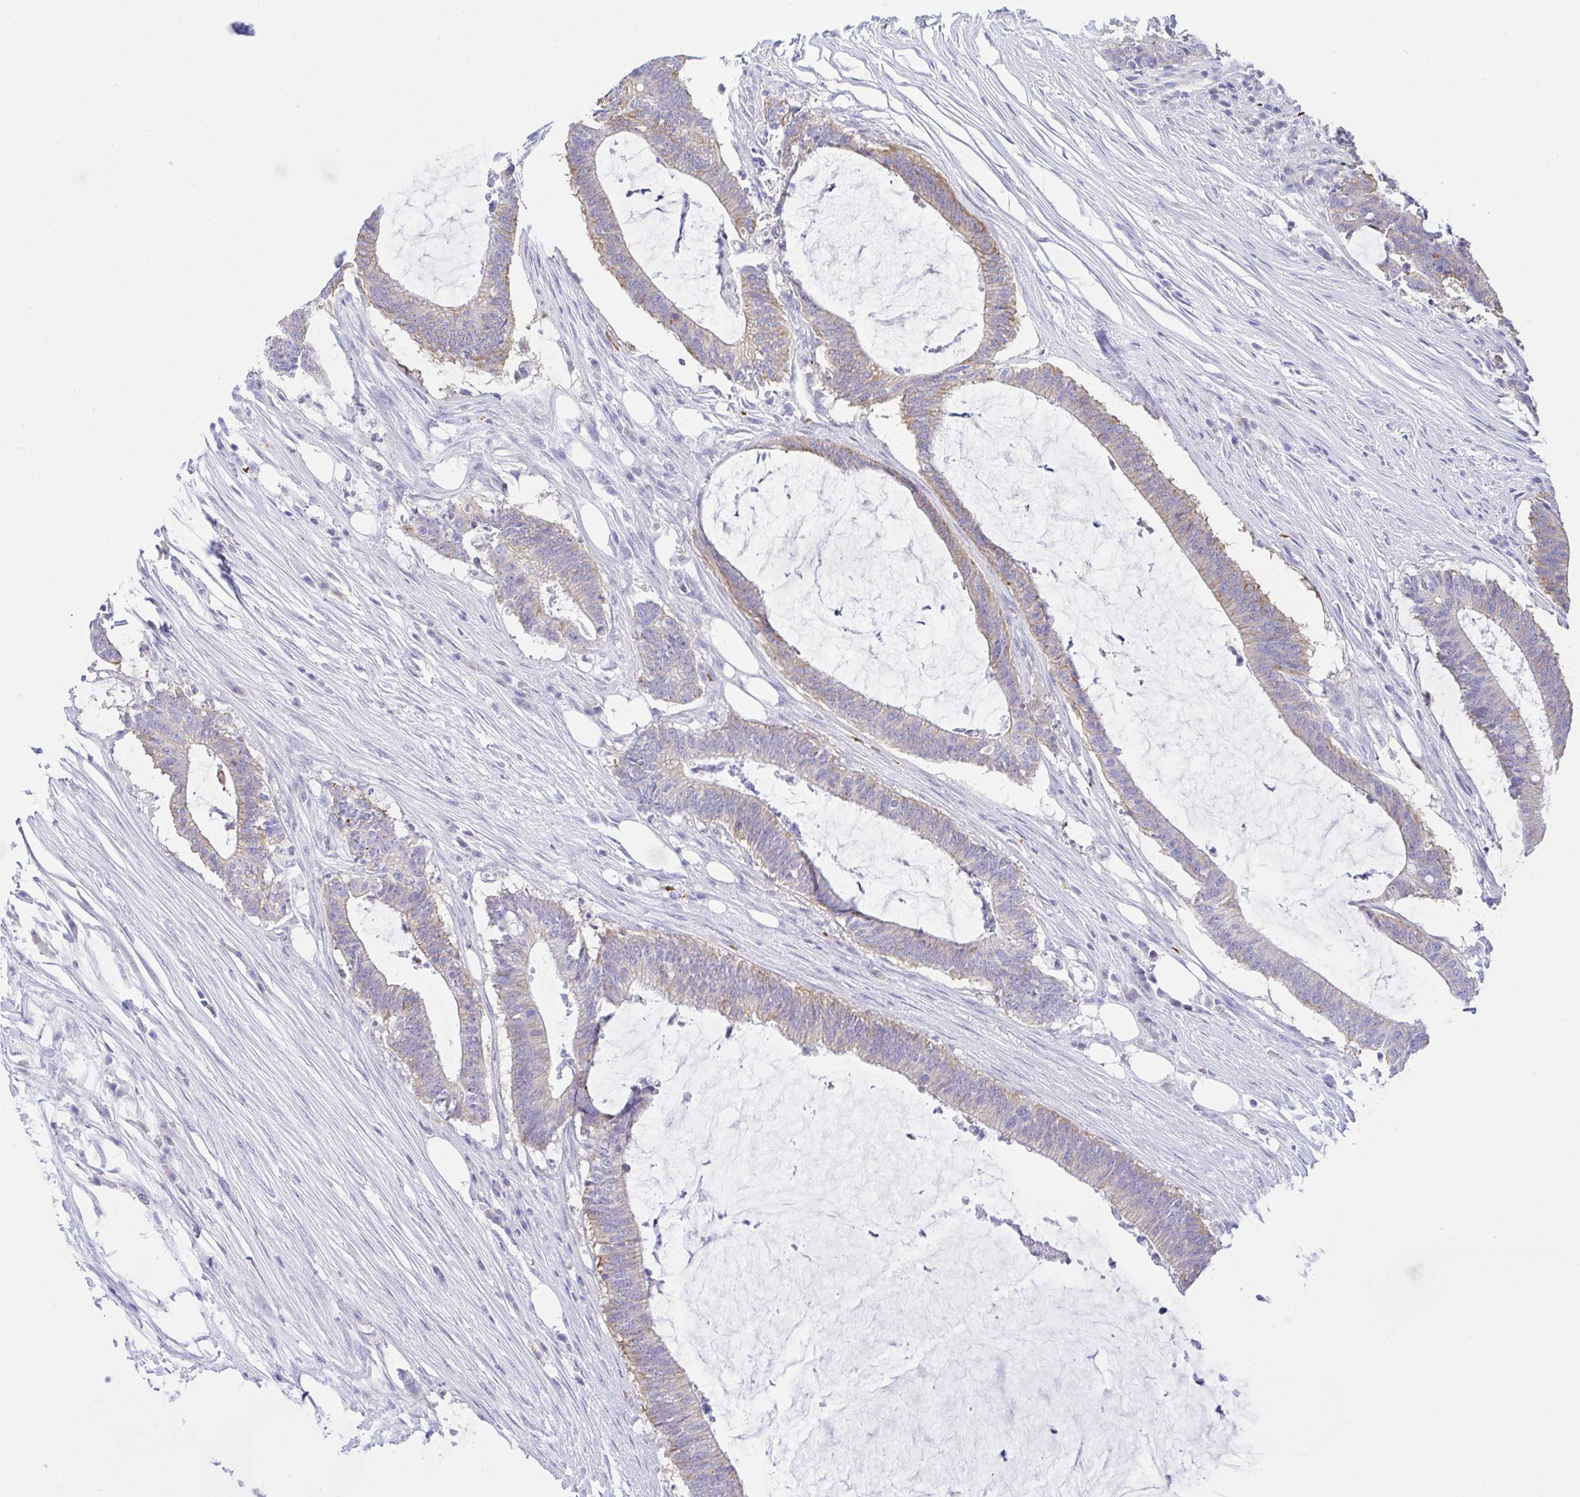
{"staining": {"intensity": "weak", "quantity": "25%-75%", "location": "cytoplasmic/membranous"}, "tissue": "colorectal cancer", "cell_type": "Tumor cells", "image_type": "cancer", "snomed": [{"axis": "morphology", "description": "Adenocarcinoma, NOS"}, {"axis": "topography", "description": "Colon"}], "caption": "Immunohistochemical staining of adenocarcinoma (colorectal) exhibits low levels of weak cytoplasmic/membranous protein positivity in about 25%-75% of tumor cells.", "gene": "ZNF221", "patient": {"sex": "female", "age": 43}}